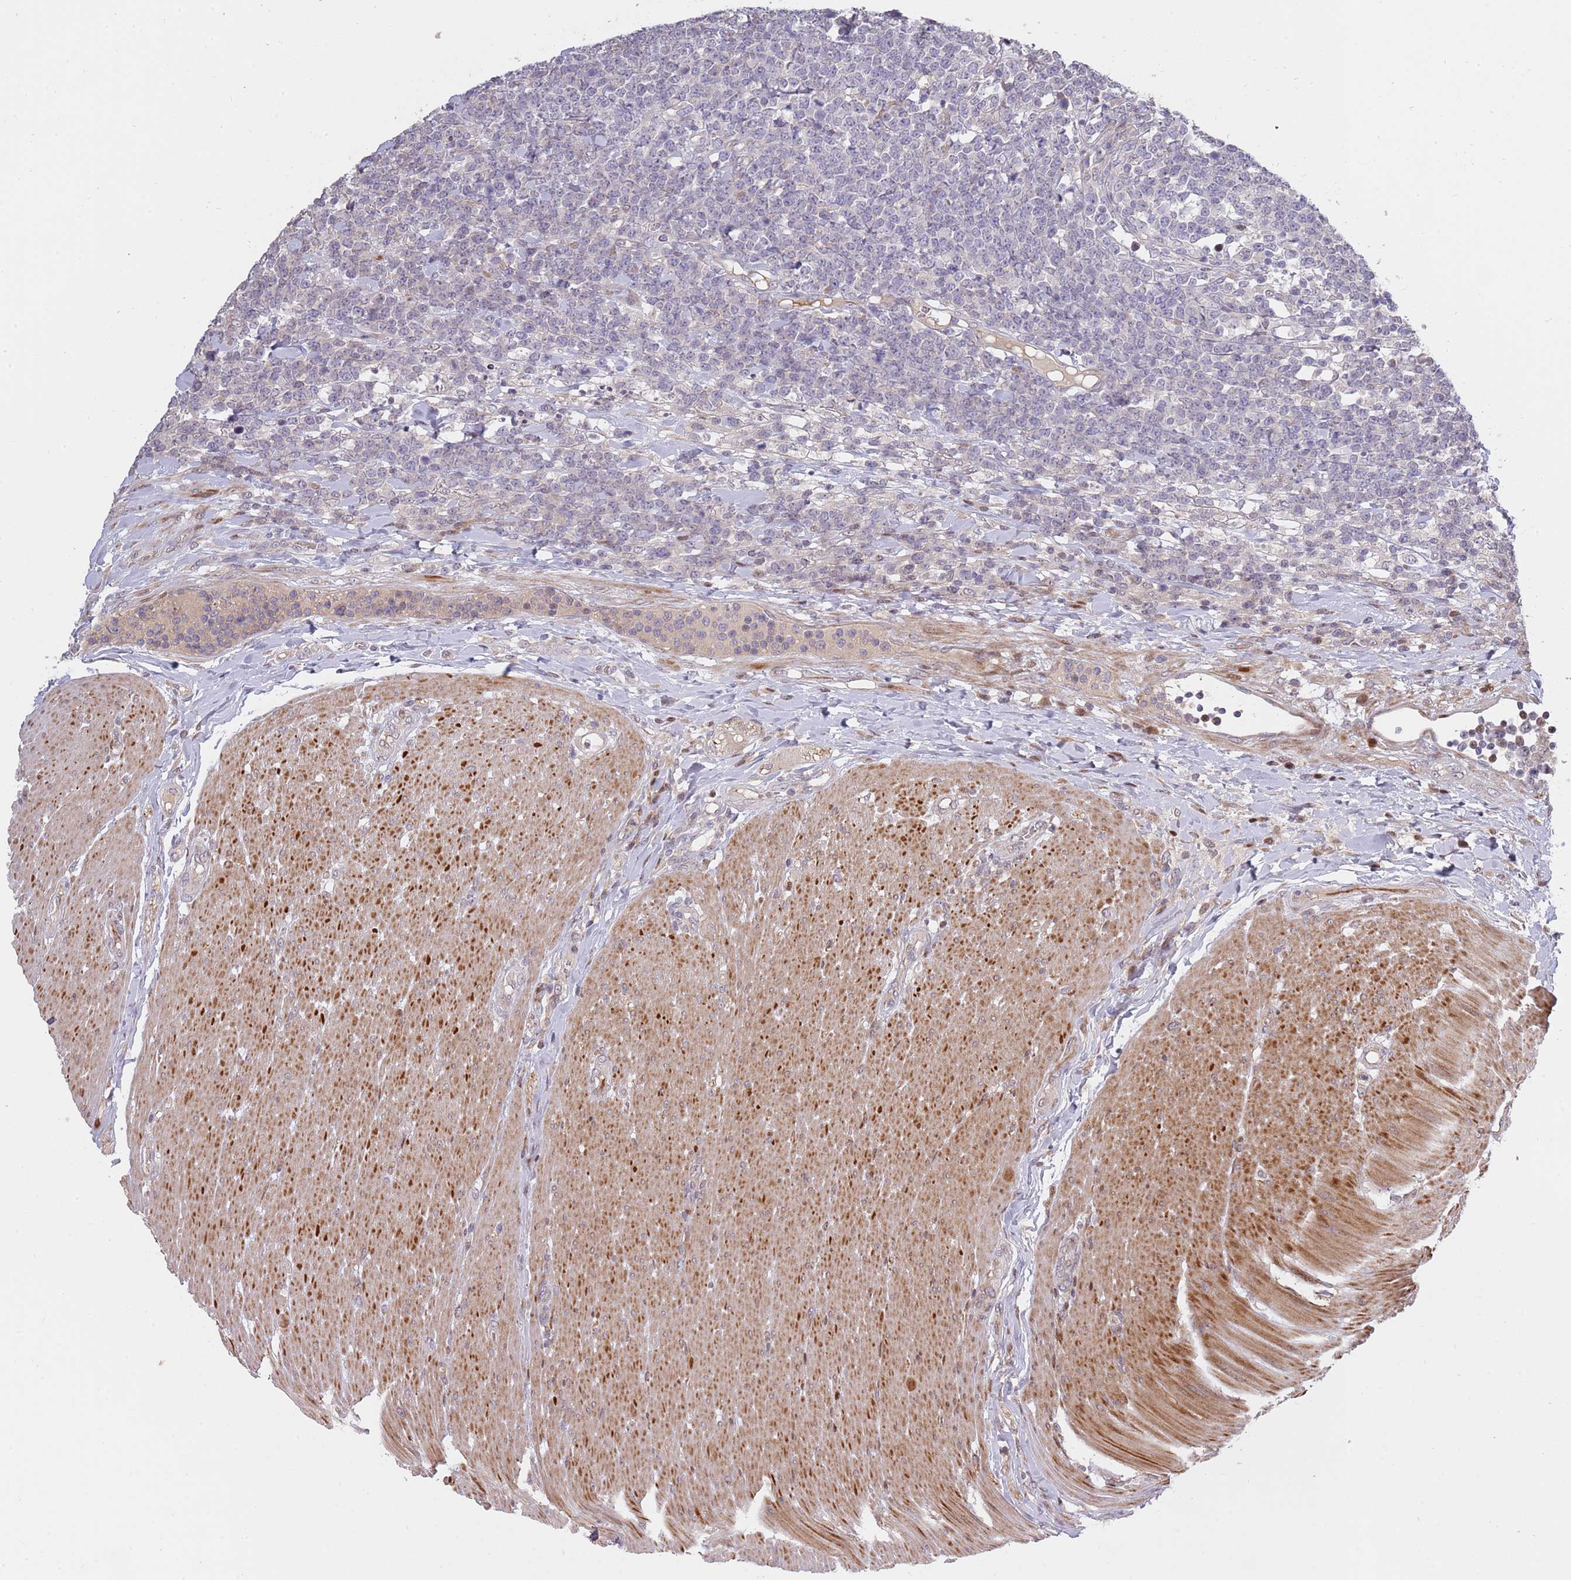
{"staining": {"intensity": "negative", "quantity": "none", "location": "none"}, "tissue": "lymphoma", "cell_type": "Tumor cells", "image_type": "cancer", "snomed": [{"axis": "morphology", "description": "Malignant lymphoma, non-Hodgkin's type, High grade"}, {"axis": "topography", "description": "Small intestine"}], "caption": "The photomicrograph shows no significant expression in tumor cells of malignant lymphoma, non-Hodgkin's type (high-grade). Brightfield microscopy of IHC stained with DAB (brown) and hematoxylin (blue), captured at high magnification.", "gene": "SYNDIG1L", "patient": {"sex": "male", "age": 8}}